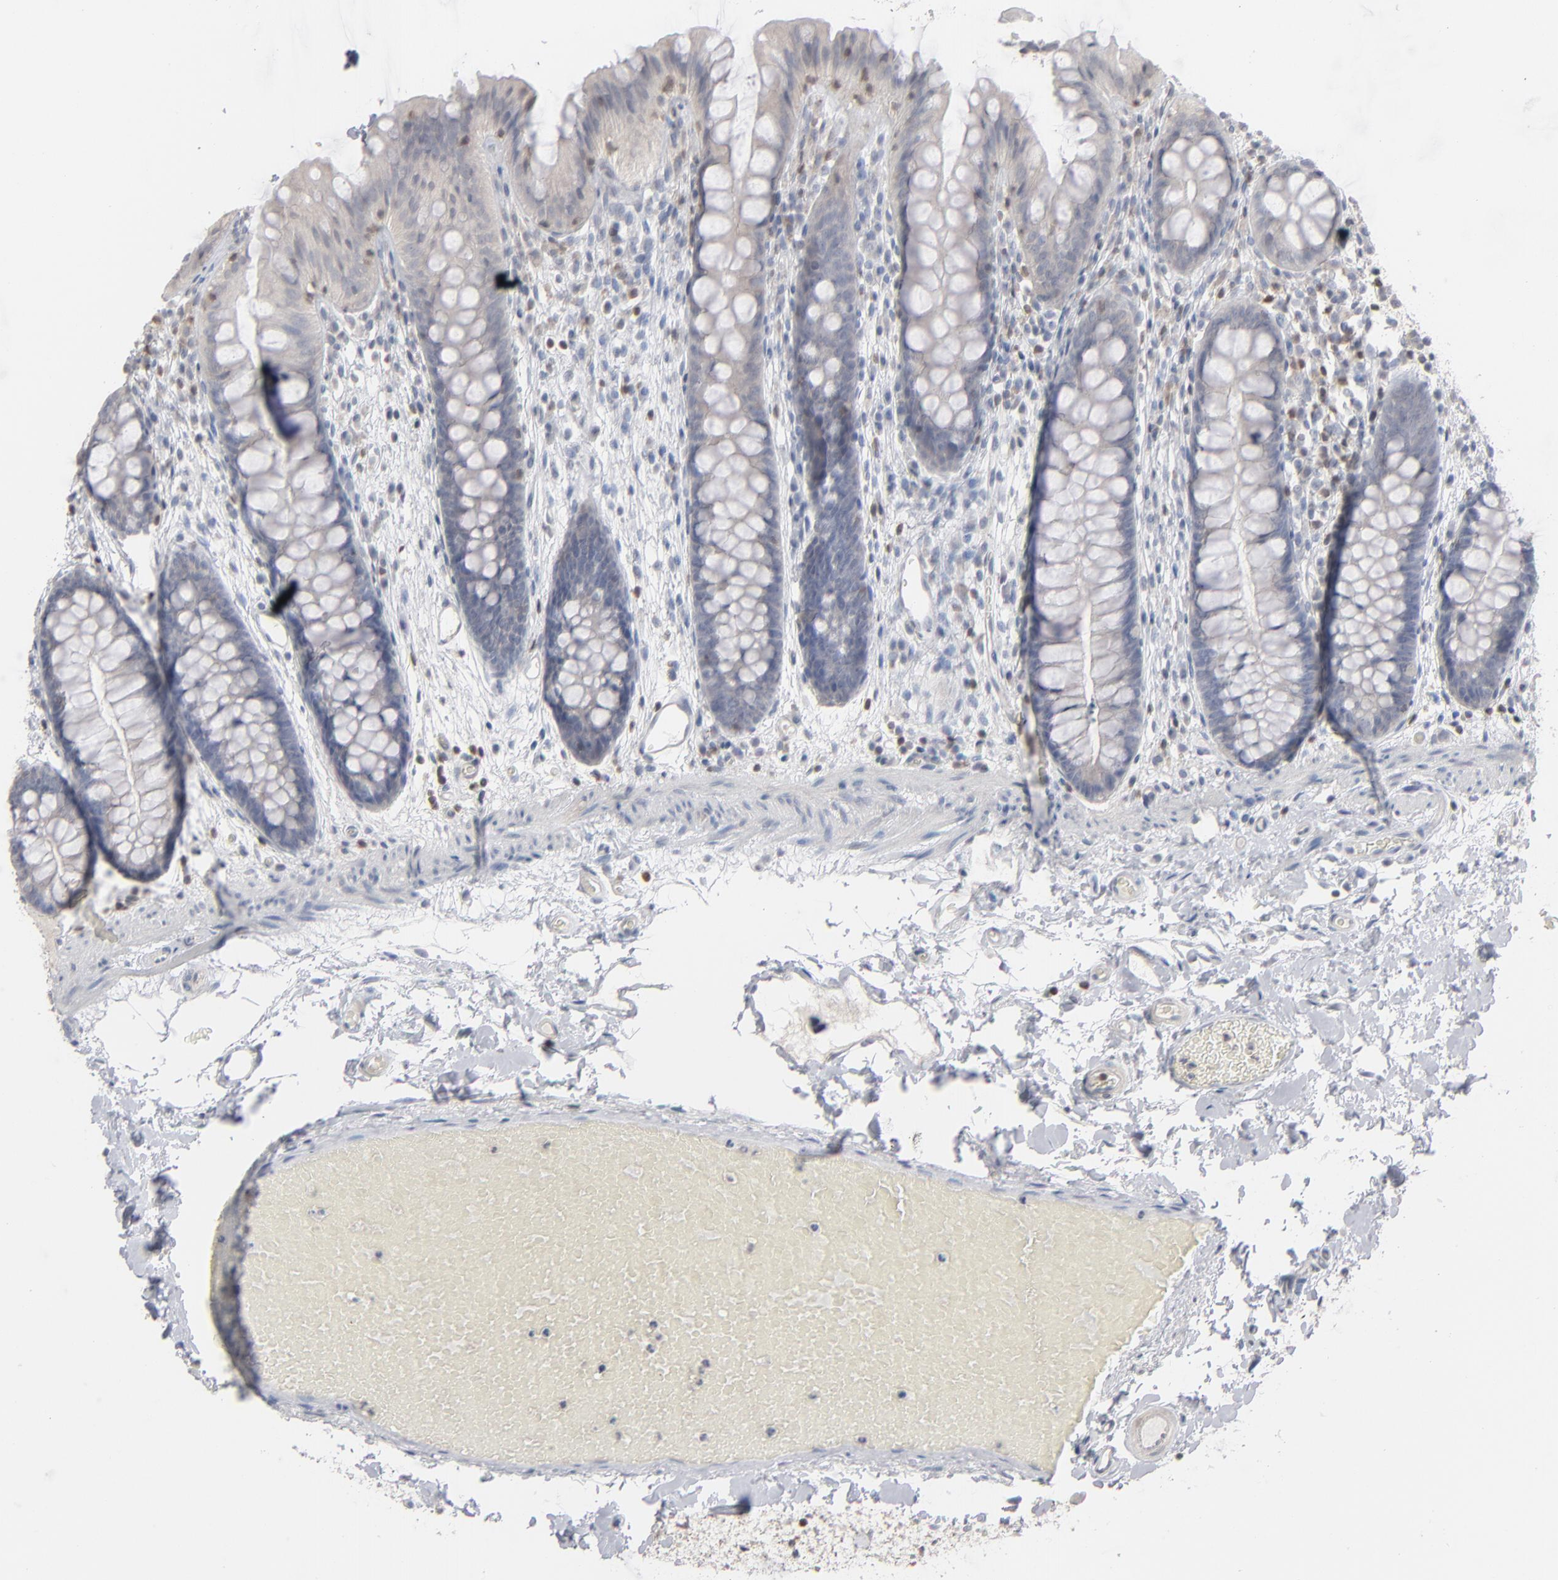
{"staining": {"intensity": "negative", "quantity": "none", "location": "none"}, "tissue": "colon", "cell_type": "Endothelial cells", "image_type": "normal", "snomed": [{"axis": "morphology", "description": "Normal tissue, NOS"}, {"axis": "topography", "description": "Smooth muscle"}, {"axis": "topography", "description": "Colon"}], "caption": "A histopathology image of human colon is negative for staining in endothelial cells.", "gene": "STAT4", "patient": {"sex": "male", "age": 67}}